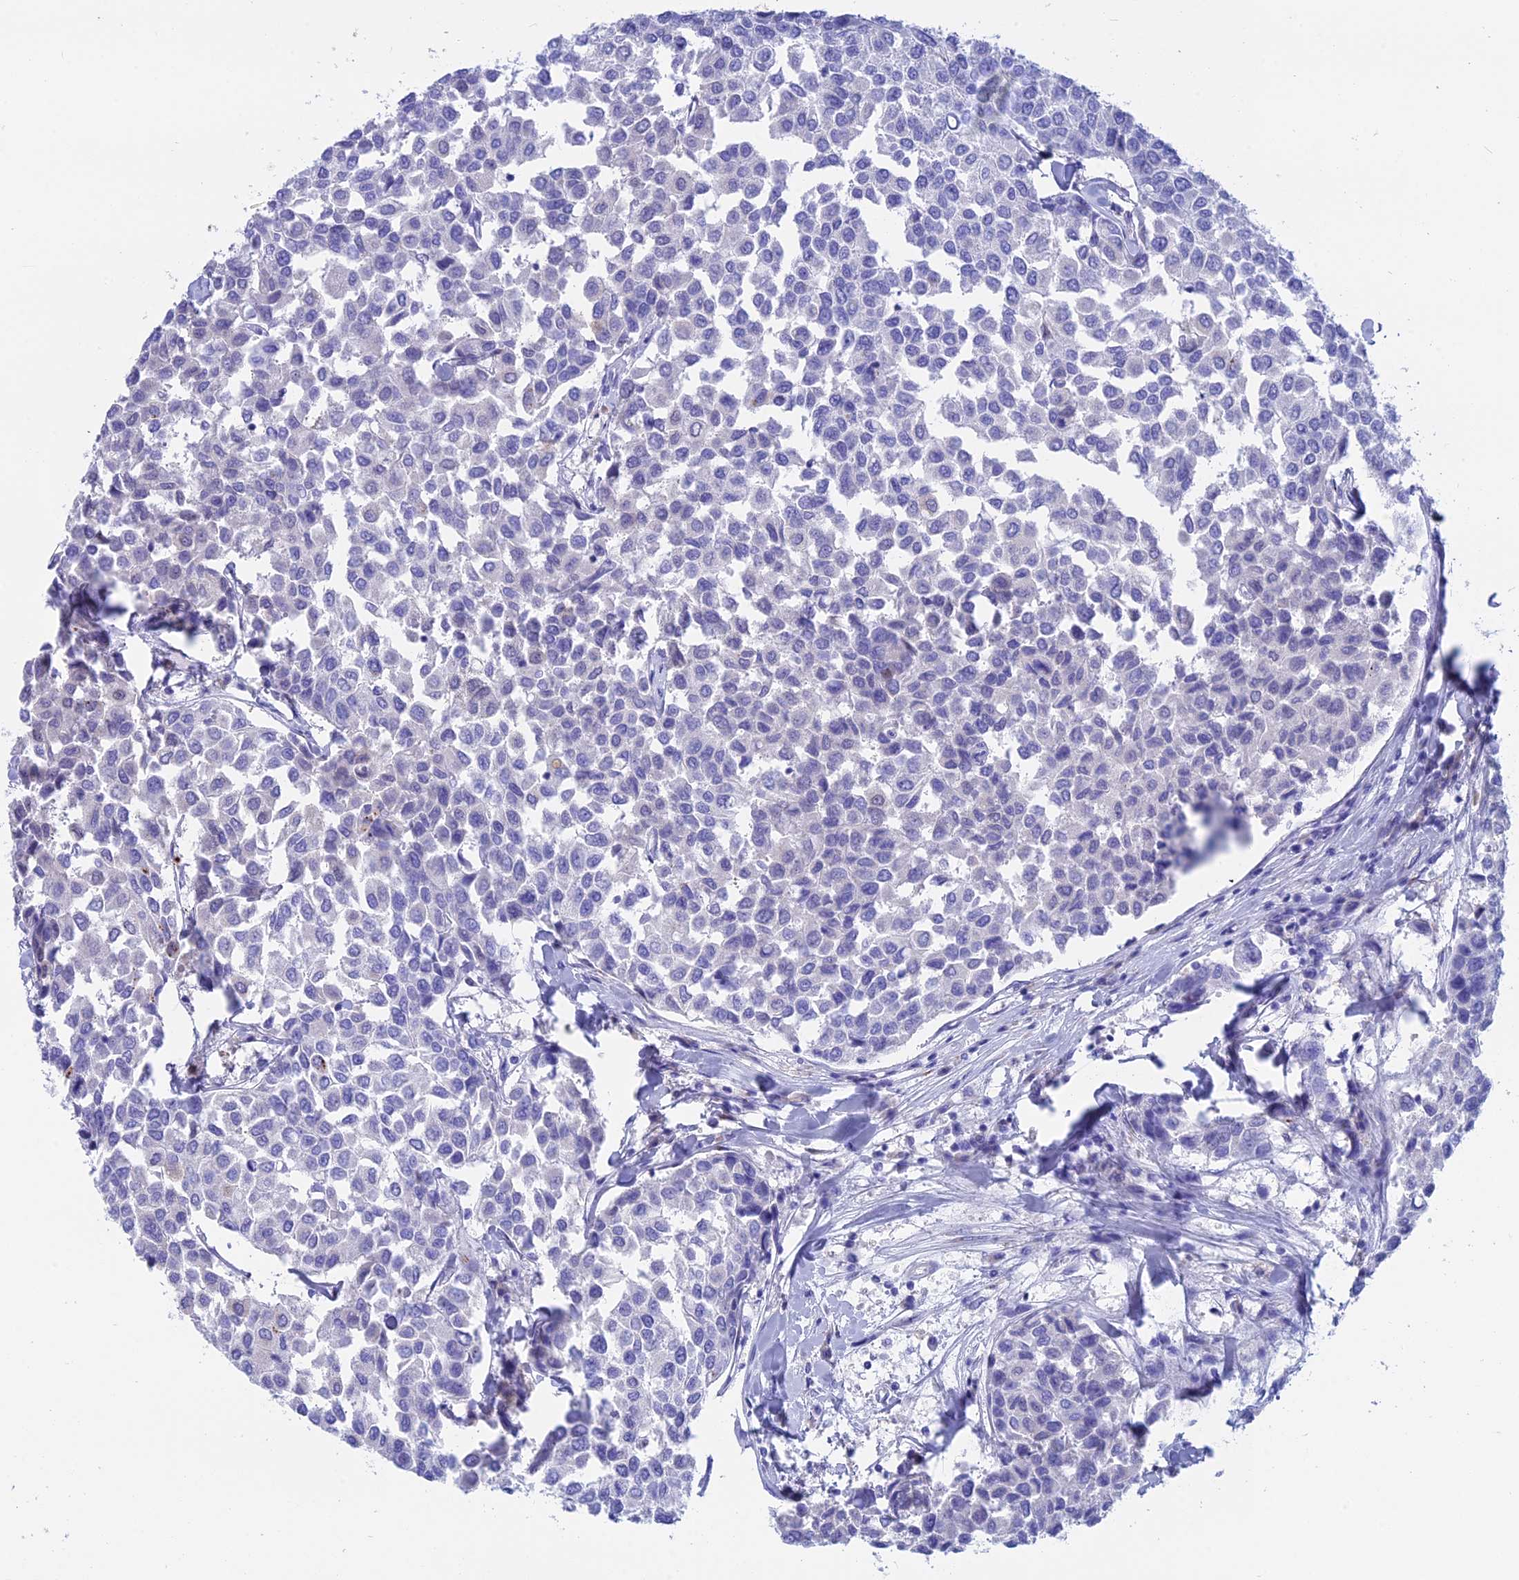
{"staining": {"intensity": "negative", "quantity": "none", "location": "none"}, "tissue": "breast cancer", "cell_type": "Tumor cells", "image_type": "cancer", "snomed": [{"axis": "morphology", "description": "Duct carcinoma"}, {"axis": "topography", "description": "Breast"}], "caption": "Tumor cells are negative for brown protein staining in breast cancer. (Stains: DAB (3,3'-diaminobenzidine) immunohistochemistry with hematoxylin counter stain, Microscopy: brightfield microscopy at high magnification).", "gene": "ERICH4", "patient": {"sex": "female", "age": 55}}